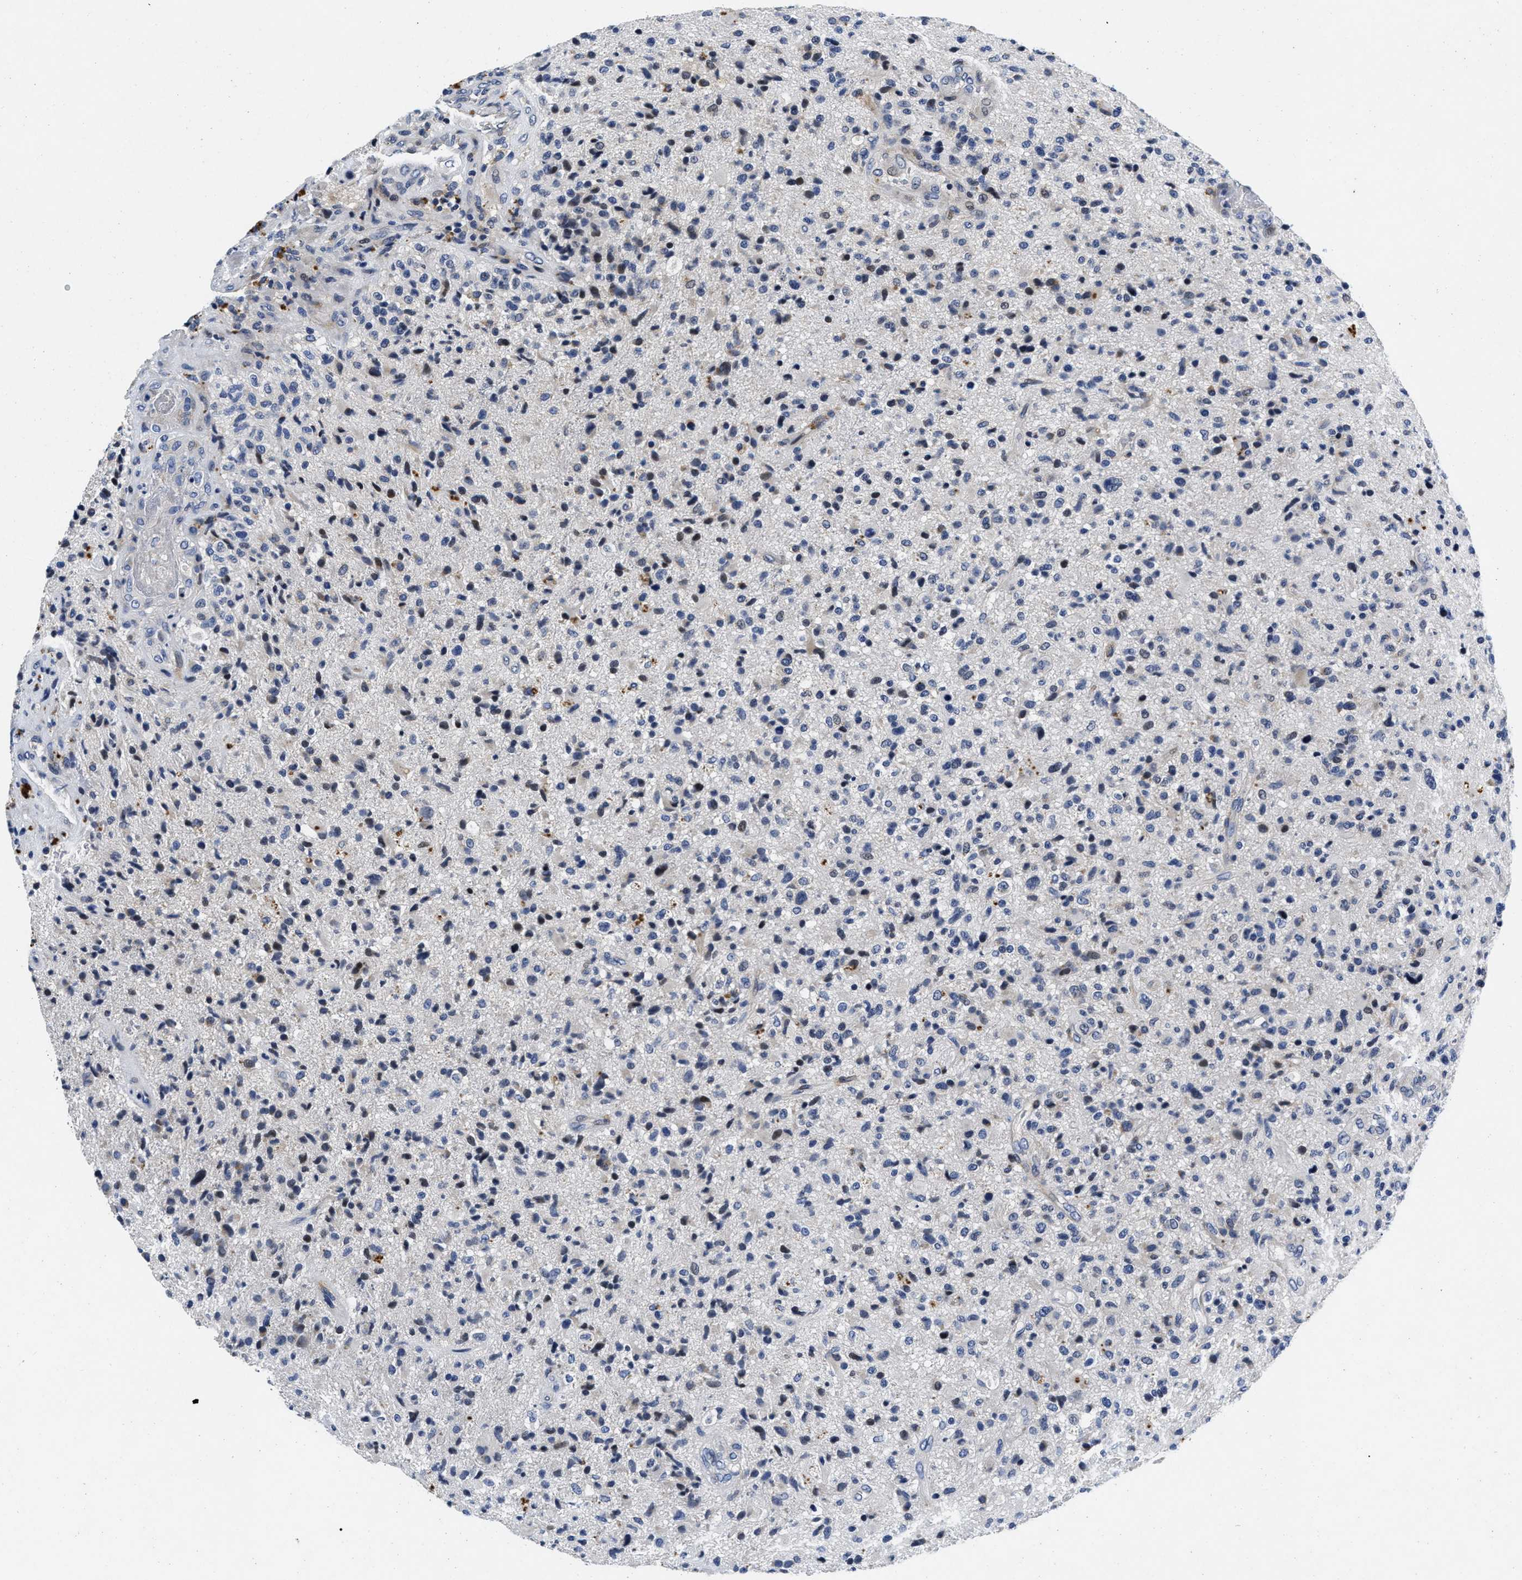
{"staining": {"intensity": "negative", "quantity": "none", "location": "none"}, "tissue": "glioma", "cell_type": "Tumor cells", "image_type": "cancer", "snomed": [{"axis": "morphology", "description": "Glioma, malignant, High grade"}, {"axis": "topography", "description": "Brain"}], "caption": "This is an immunohistochemistry image of human glioma. There is no positivity in tumor cells.", "gene": "LAD1", "patient": {"sex": "male", "age": 72}}